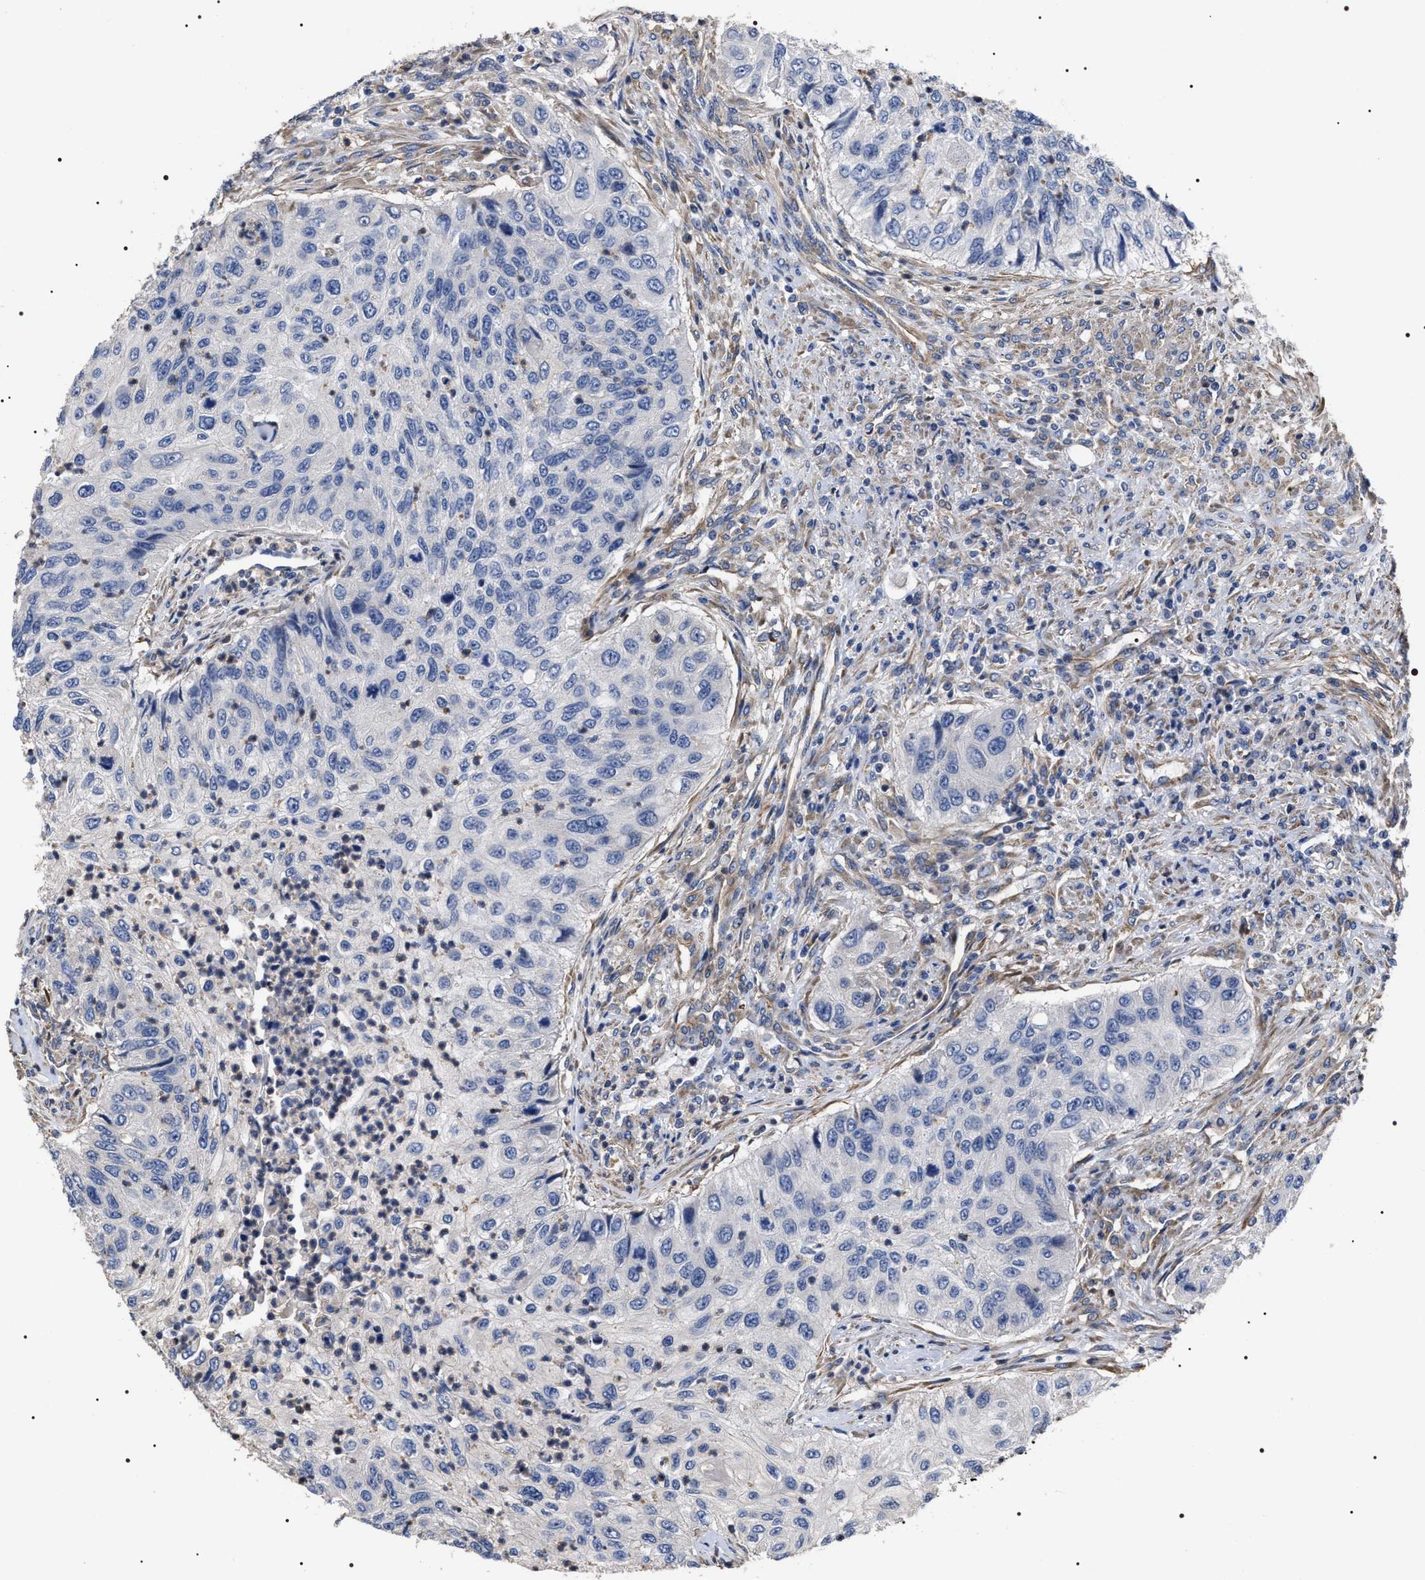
{"staining": {"intensity": "negative", "quantity": "none", "location": "none"}, "tissue": "urothelial cancer", "cell_type": "Tumor cells", "image_type": "cancer", "snomed": [{"axis": "morphology", "description": "Urothelial carcinoma, High grade"}, {"axis": "topography", "description": "Urinary bladder"}], "caption": "A high-resolution photomicrograph shows immunohistochemistry staining of urothelial carcinoma (high-grade), which displays no significant expression in tumor cells. Brightfield microscopy of immunohistochemistry (IHC) stained with DAB (brown) and hematoxylin (blue), captured at high magnification.", "gene": "TSPAN33", "patient": {"sex": "female", "age": 60}}